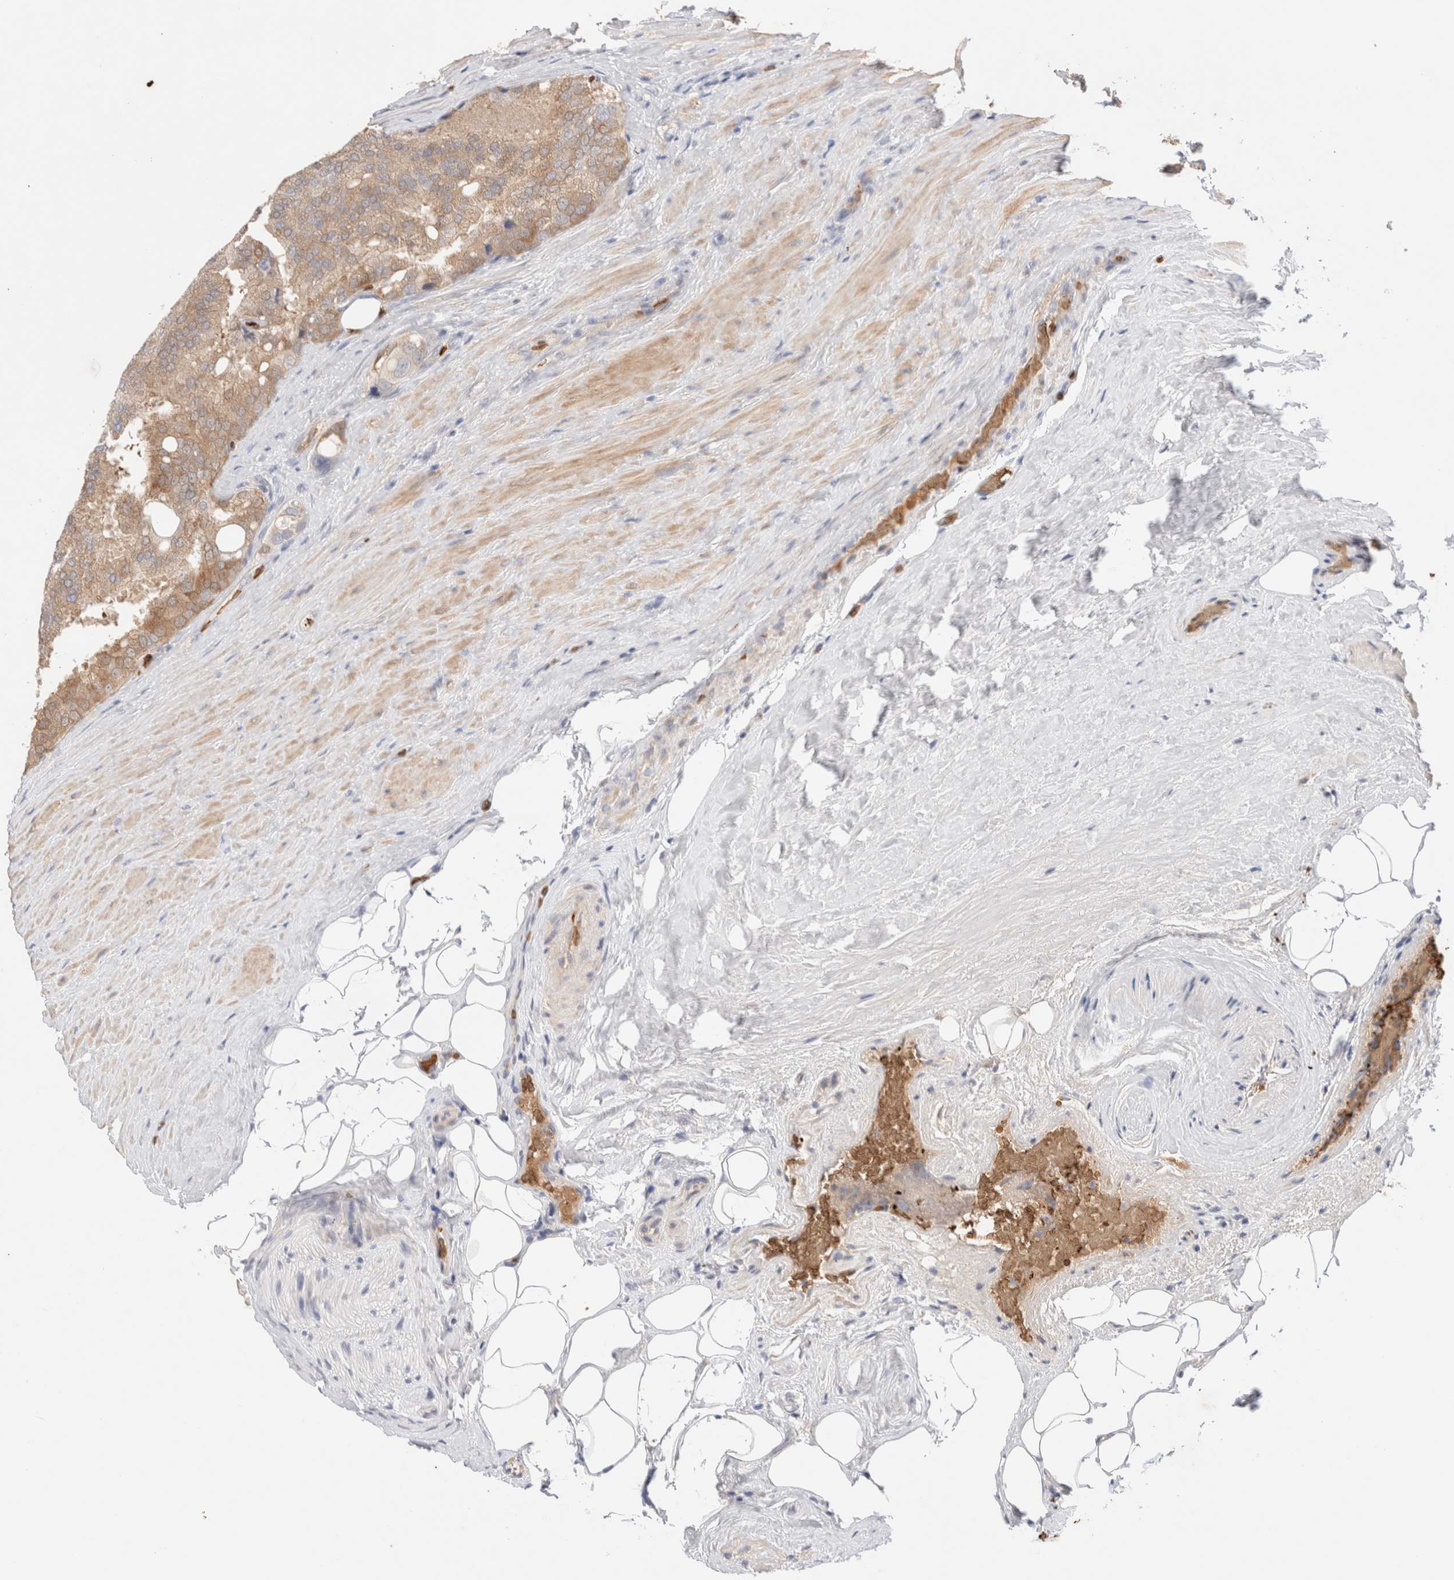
{"staining": {"intensity": "moderate", "quantity": ">75%", "location": "cytoplasmic/membranous"}, "tissue": "prostate cancer", "cell_type": "Tumor cells", "image_type": "cancer", "snomed": [{"axis": "morphology", "description": "Adenocarcinoma, High grade"}, {"axis": "topography", "description": "Prostate"}], "caption": "Immunohistochemical staining of human high-grade adenocarcinoma (prostate) reveals moderate cytoplasmic/membranous protein expression in approximately >75% of tumor cells.", "gene": "MST1", "patient": {"sex": "male", "age": 50}}